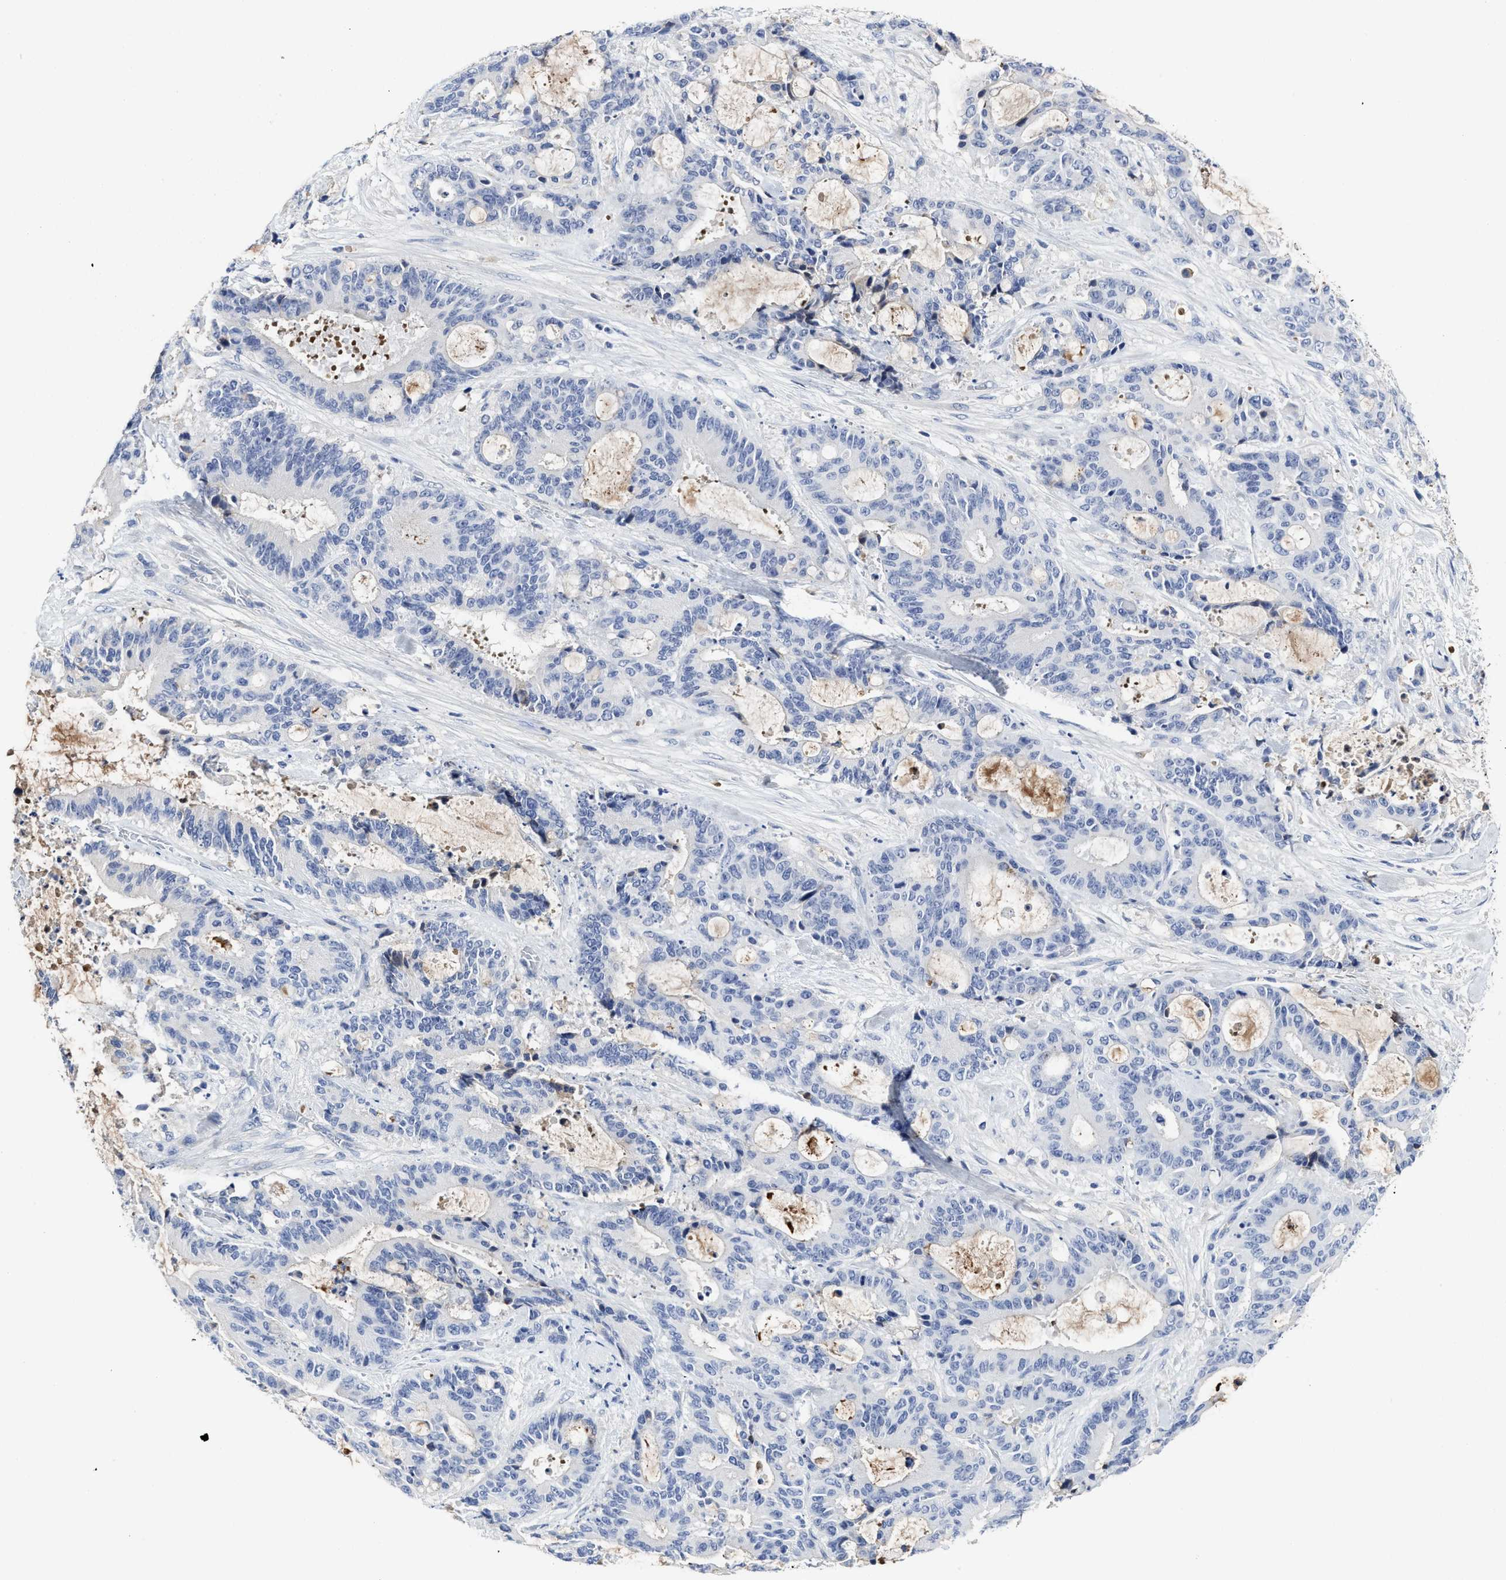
{"staining": {"intensity": "negative", "quantity": "none", "location": "none"}, "tissue": "liver cancer", "cell_type": "Tumor cells", "image_type": "cancer", "snomed": [{"axis": "morphology", "description": "Normal tissue, NOS"}, {"axis": "morphology", "description": "Cholangiocarcinoma"}, {"axis": "topography", "description": "Liver"}, {"axis": "topography", "description": "Peripheral nerve tissue"}], "caption": "A photomicrograph of liver cholangiocarcinoma stained for a protein exhibits no brown staining in tumor cells. Nuclei are stained in blue.", "gene": "C2", "patient": {"sex": "female", "age": 73}}